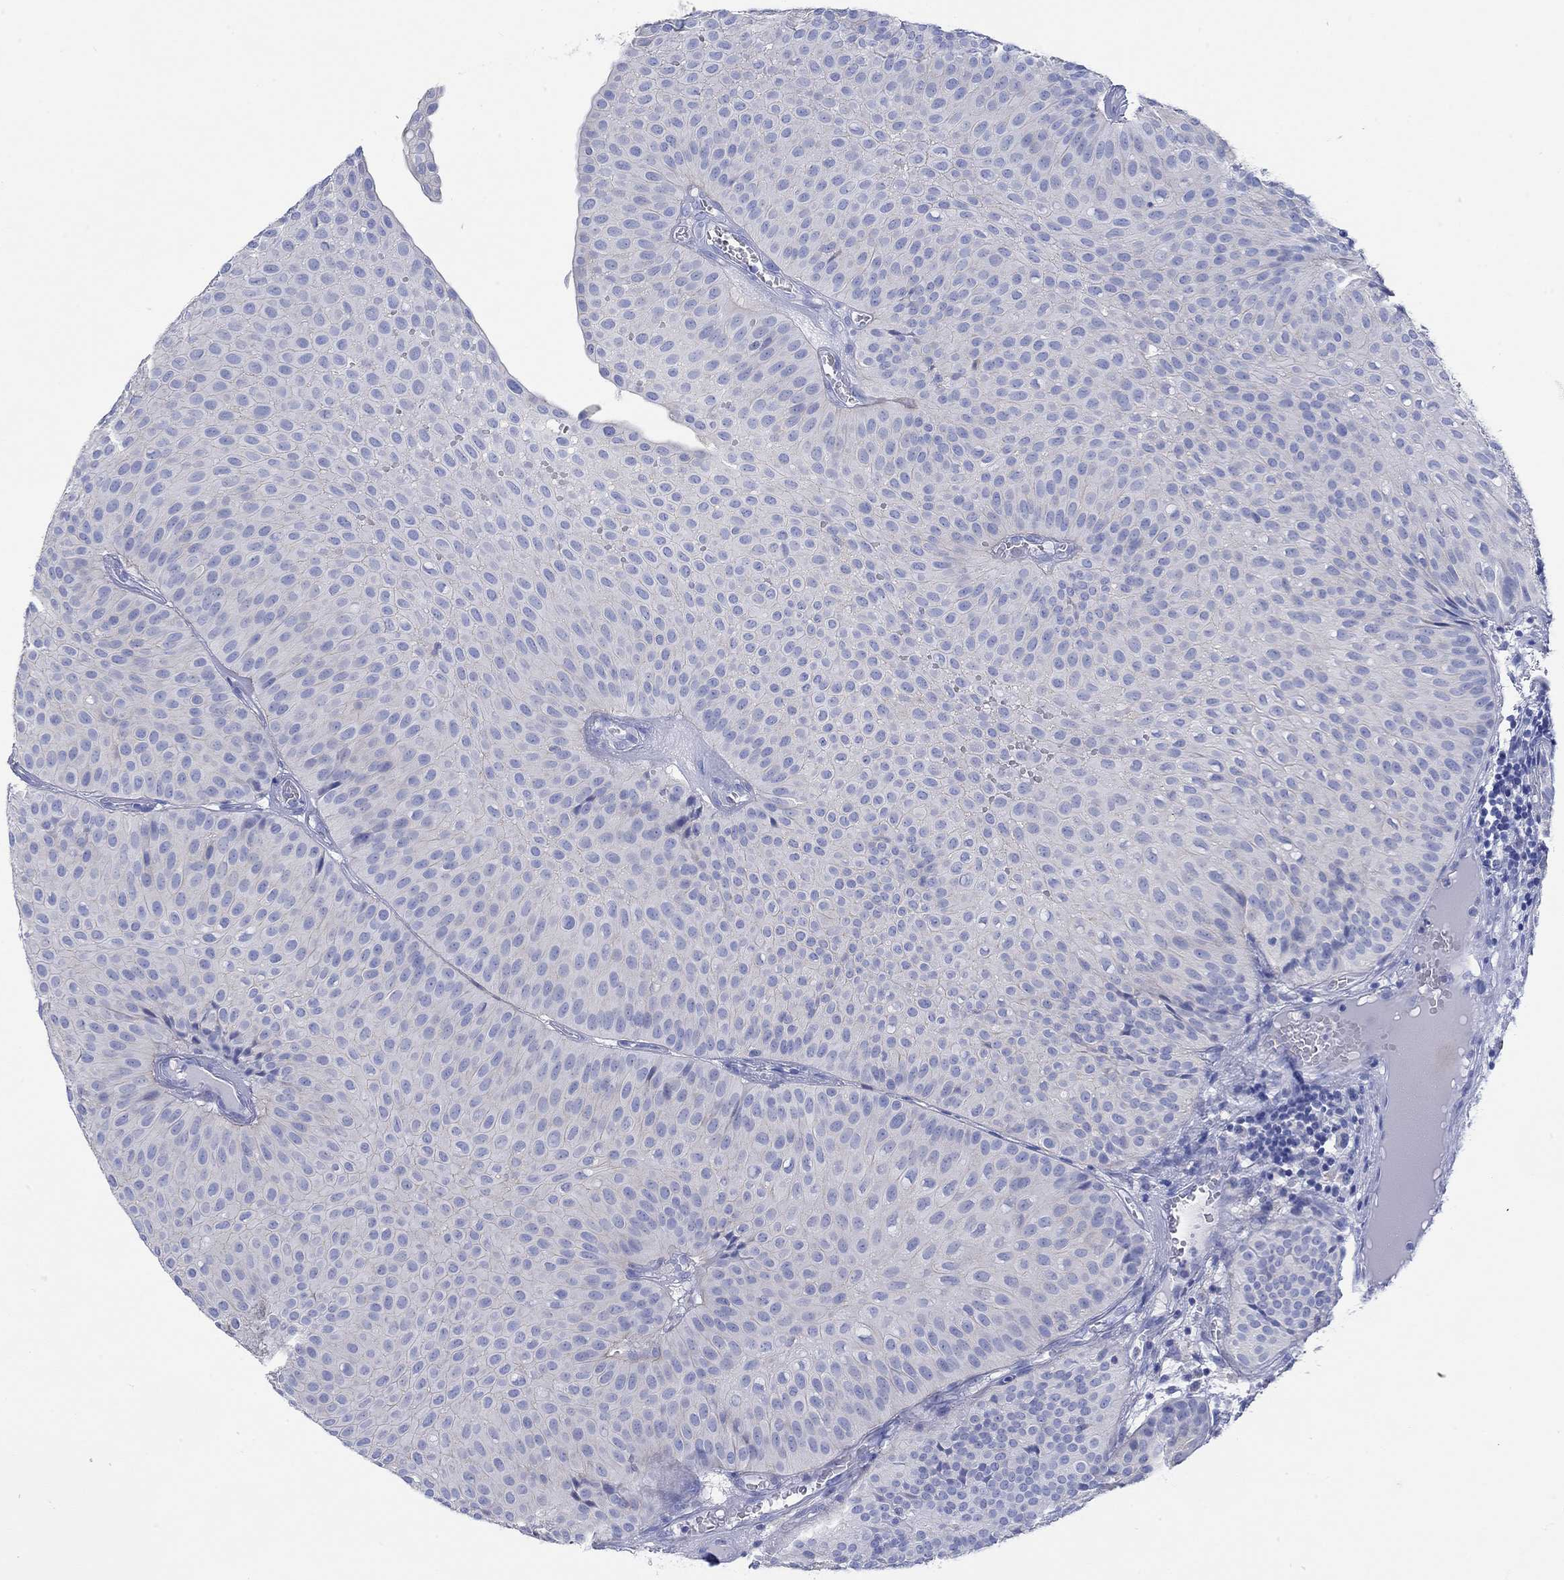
{"staining": {"intensity": "negative", "quantity": "none", "location": "none"}, "tissue": "urothelial cancer", "cell_type": "Tumor cells", "image_type": "cancer", "snomed": [{"axis": "morphology", "description": "Urothelial carcinoma, Low grade"}, {"axis": "topography", "description": "Urinary bladder"}], "caption": "Immunohistochemical staining of human urothelial cancer shows no significant staining in tumor cells.", "gene": "REEP6", "patient": {"sex": "male", "age": 64}}